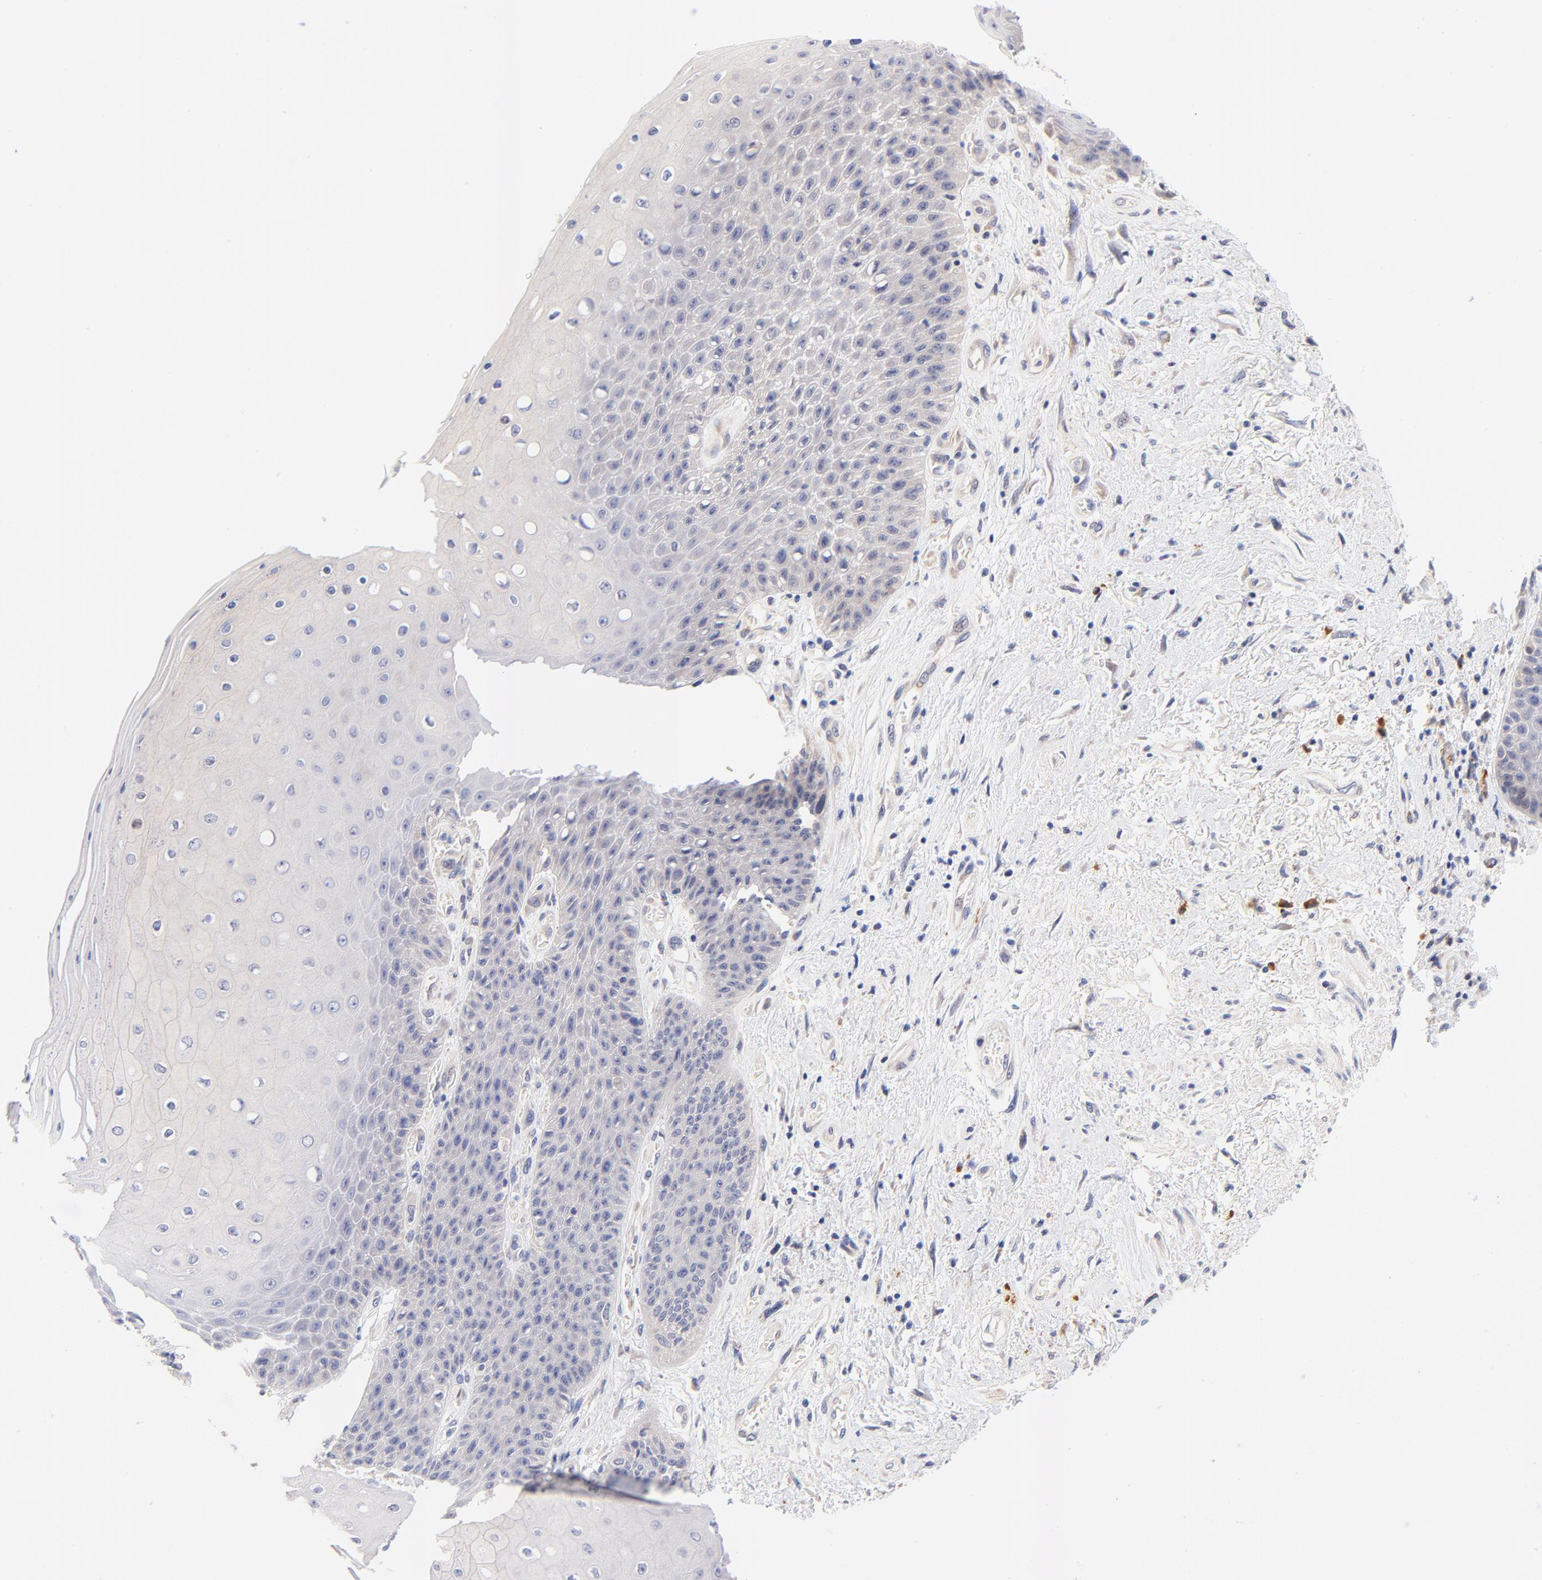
{"staining": {"intensity": "weak", "quantity": "25%-75%", "location": "cytoplasmic/membranous"}, "tissue": "skin", "cell_type": "Epidermal cells", "image_type": "normal", "snomed": [{"axis": "morphology", "description": "Normal tissue, NOS"}, {"axis": "topography", "description": "Anal"}], "caption": "Immunohistochemistry (IHC) photomicrograph of unremarkable human skin stained for a protein (brown), which shows low levels of weak cytoplasmic/membranous positivity in approximately 25%-75% of epidermal cells.", "gene": "AFF2", "patient": {"sex": "female", "age": 46}}